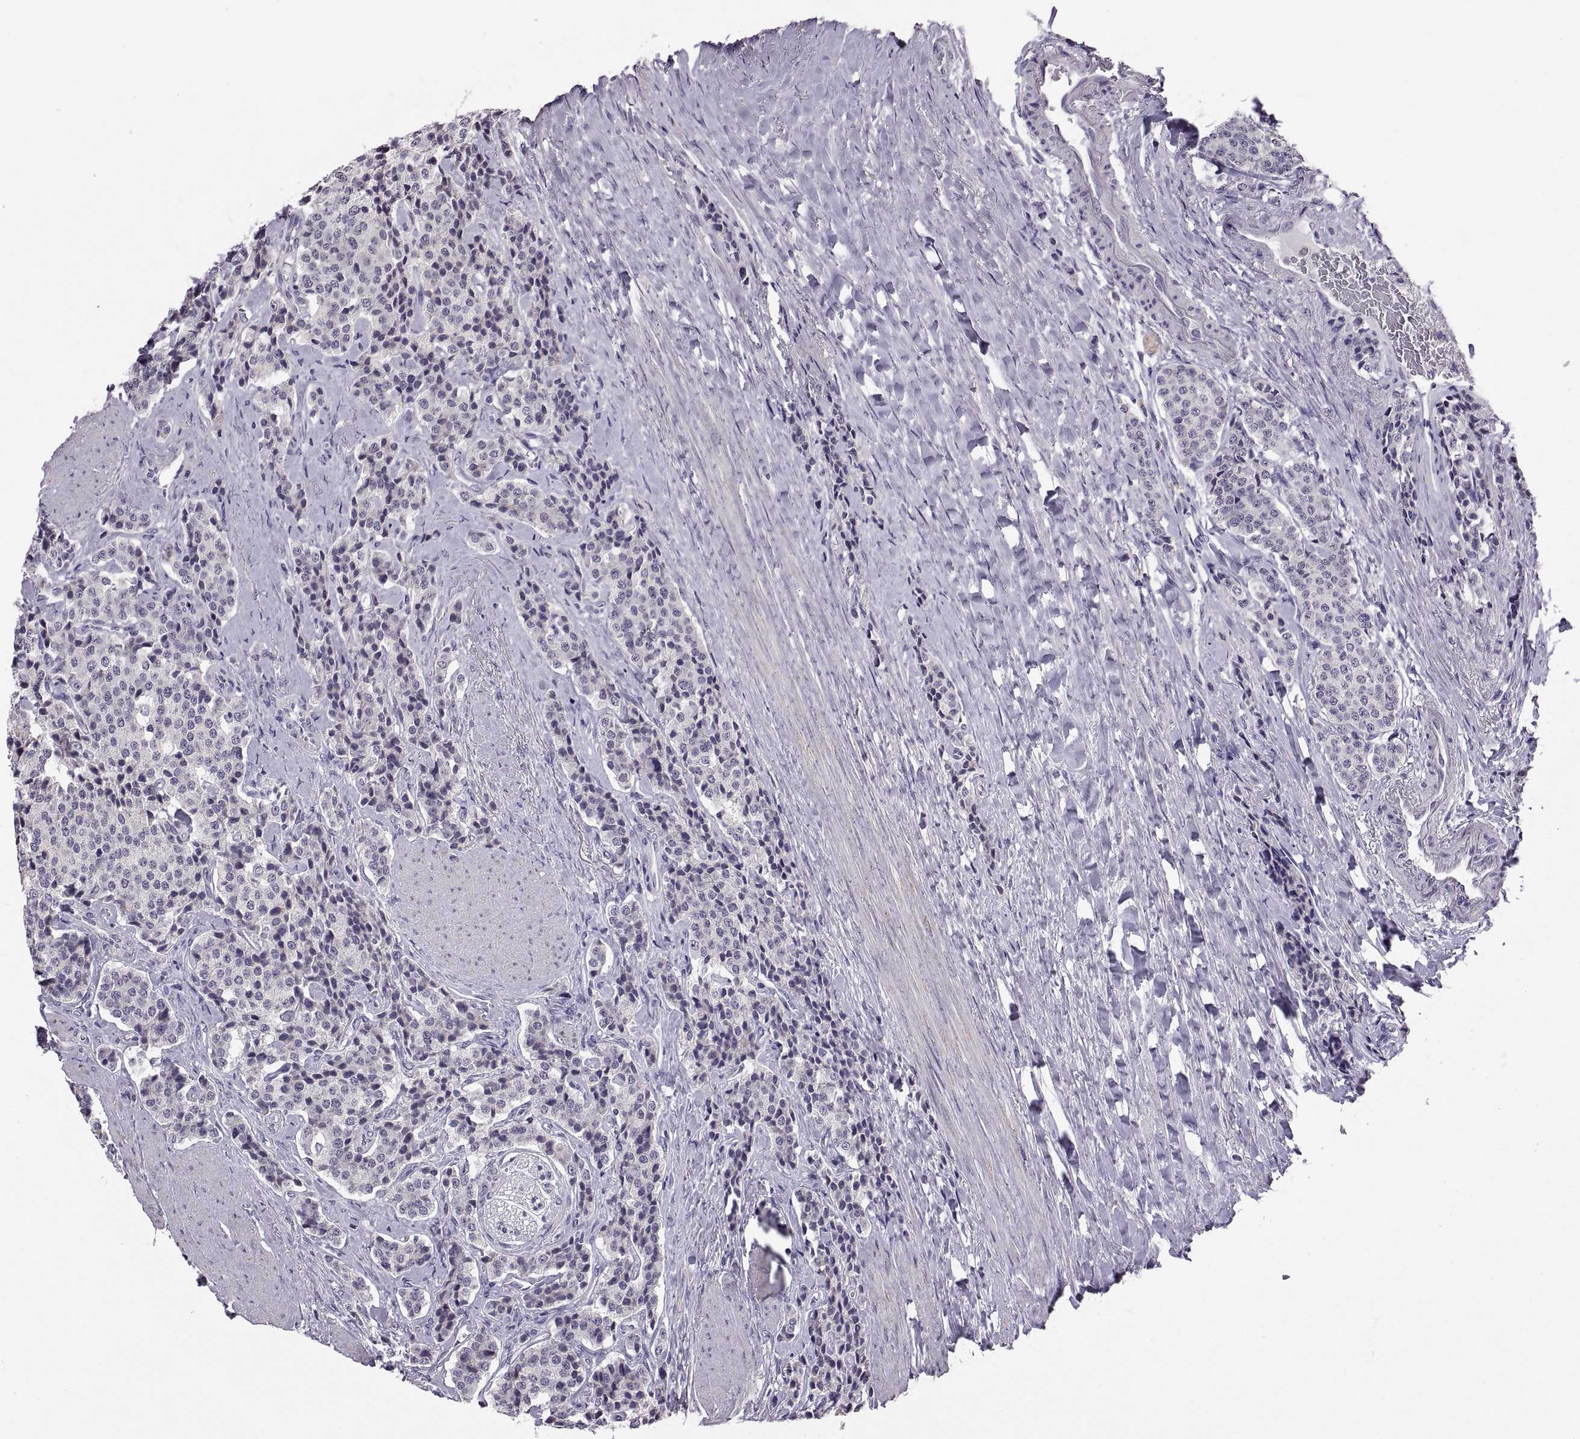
{"staining": {"intensity": "negative", "quantity": "none", "location": "none"}, "tissue": "carcinoid", "cell_type": "Tumor cells", "image_type": "cancer", "snomed": [{"axis": "morphology", "description": "Carcinoid, malignant, NOS"}, {"axis": "topography", "description": "Small intestine"}], "caption": "Immunohistochemistry micrograph of neoplastic tissue: human carcinoid stained with DAB (3,3'-diaminobenzidine) shows no significant protein expression in tumor cells.", "gene": "MAGEB18", "patient": {"sex": "female", "age": 58}}